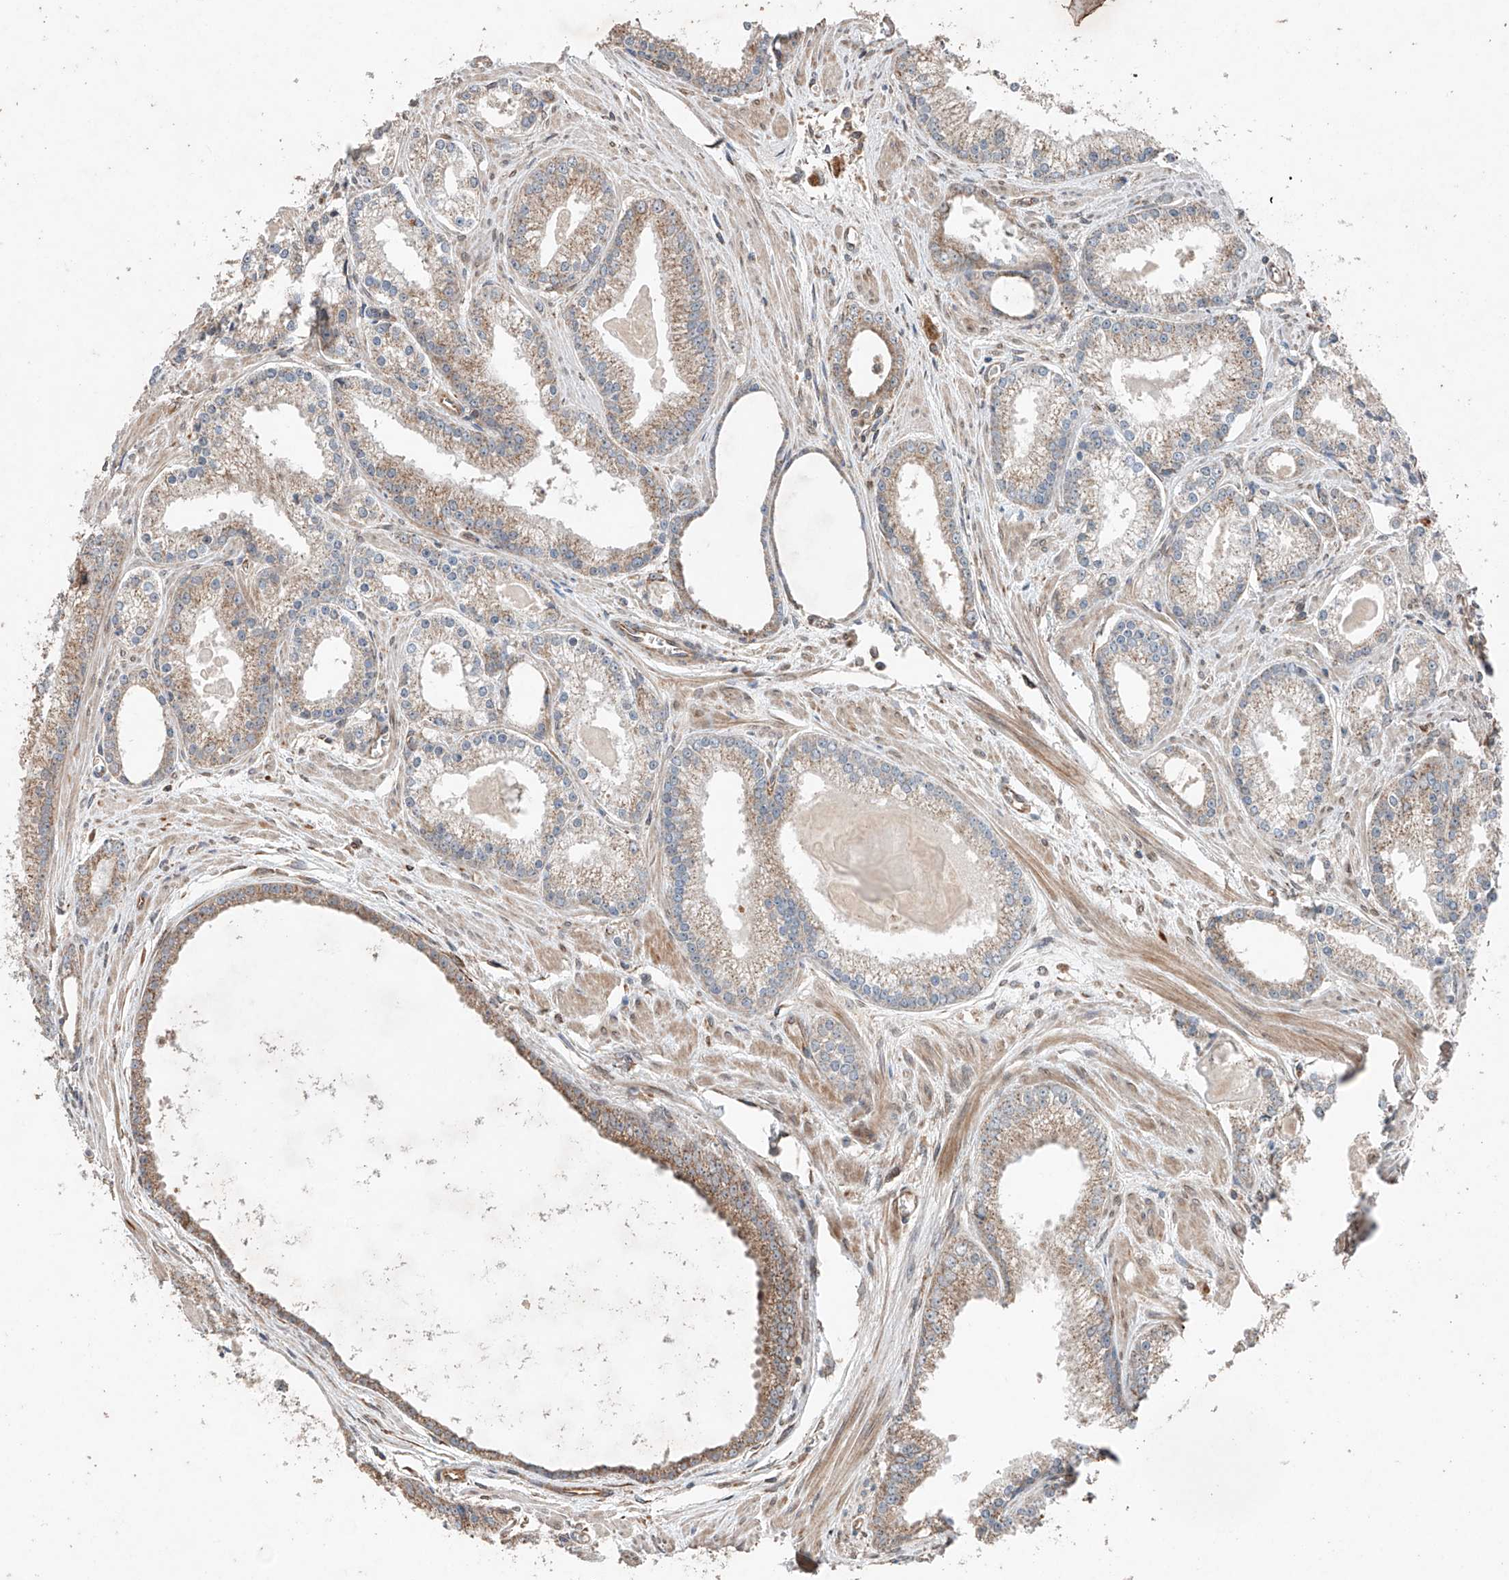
{"staining": {"intensity": "weak", "quantity": ">75%", "location": "cytoplasmic/membranous"}, "tissue": "prostate cancer", "cell_type": "Tumor cells", "image_type": "cancer", "snomed": [{"axis": "morphology", "description": "Adenocarcinoma, Low grade"}, {"axis": "topography", "description": "Prostate"}], "caption": "Immunohistochemical staining of prostate low-grade adenocarcinoma demonstrates low levels of weak cytoplasmic/membranous protein positivity in about >75% of tumor cells. (IHC, brightfield microscopy, high magnification).", "gene": "AP4B1", "patient": {"sex": "male", "age": 54}}